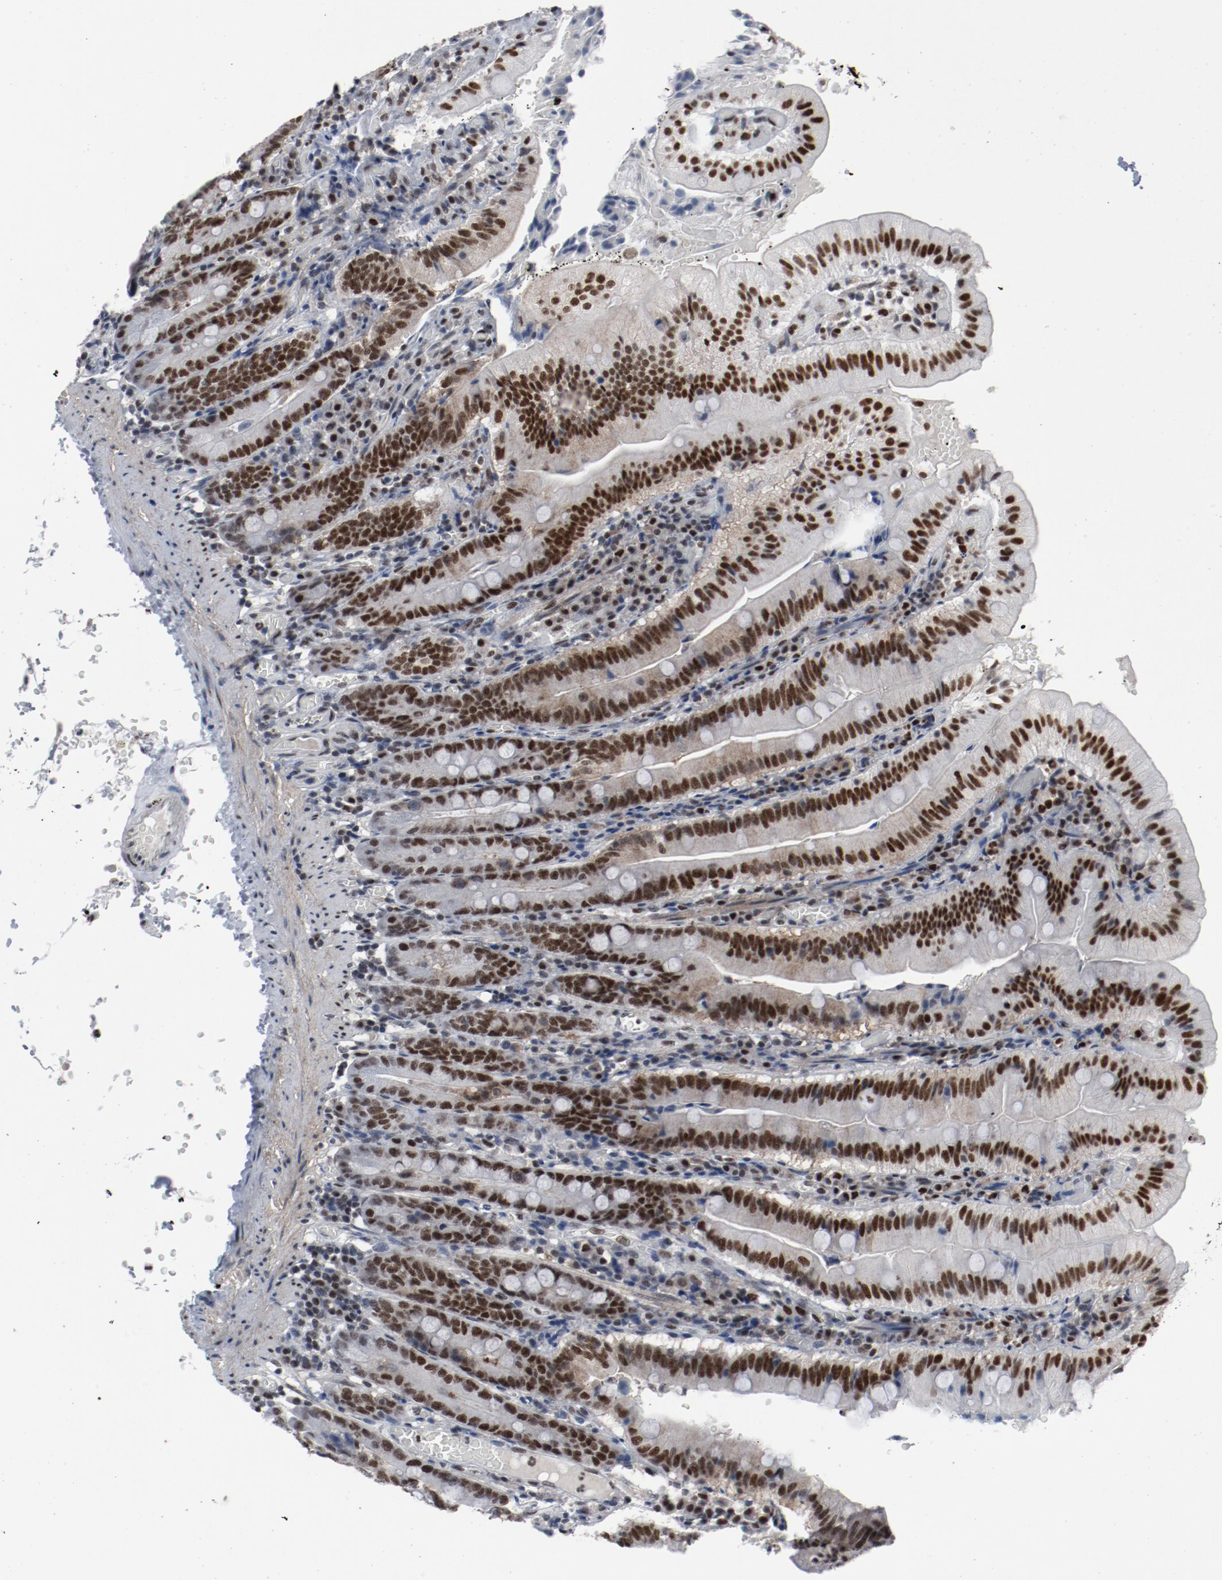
{"staining": {"intensity": "strong", "quantity": ">75%", "location": "nuclear"}, "tissue": "small intestine", "cell_type": "Glandular cells", "image_type": "normal", "snomed": [{"axis": "morphology", "description": "Normal tissue, NOS"}, {"axis": "topography", "description": "Small intestine"}], "caption": "Immunohistochemical staining of normal human small intestine displays strong nuclear protein expression in about >75% of glandular cells. The staining was performed using DAB, with brown indicating positive protein expression. Nuclei are stained blue with hematoxylin.", "gene": "JMJD6", "patient": {"sex": "male", "age": 71}}